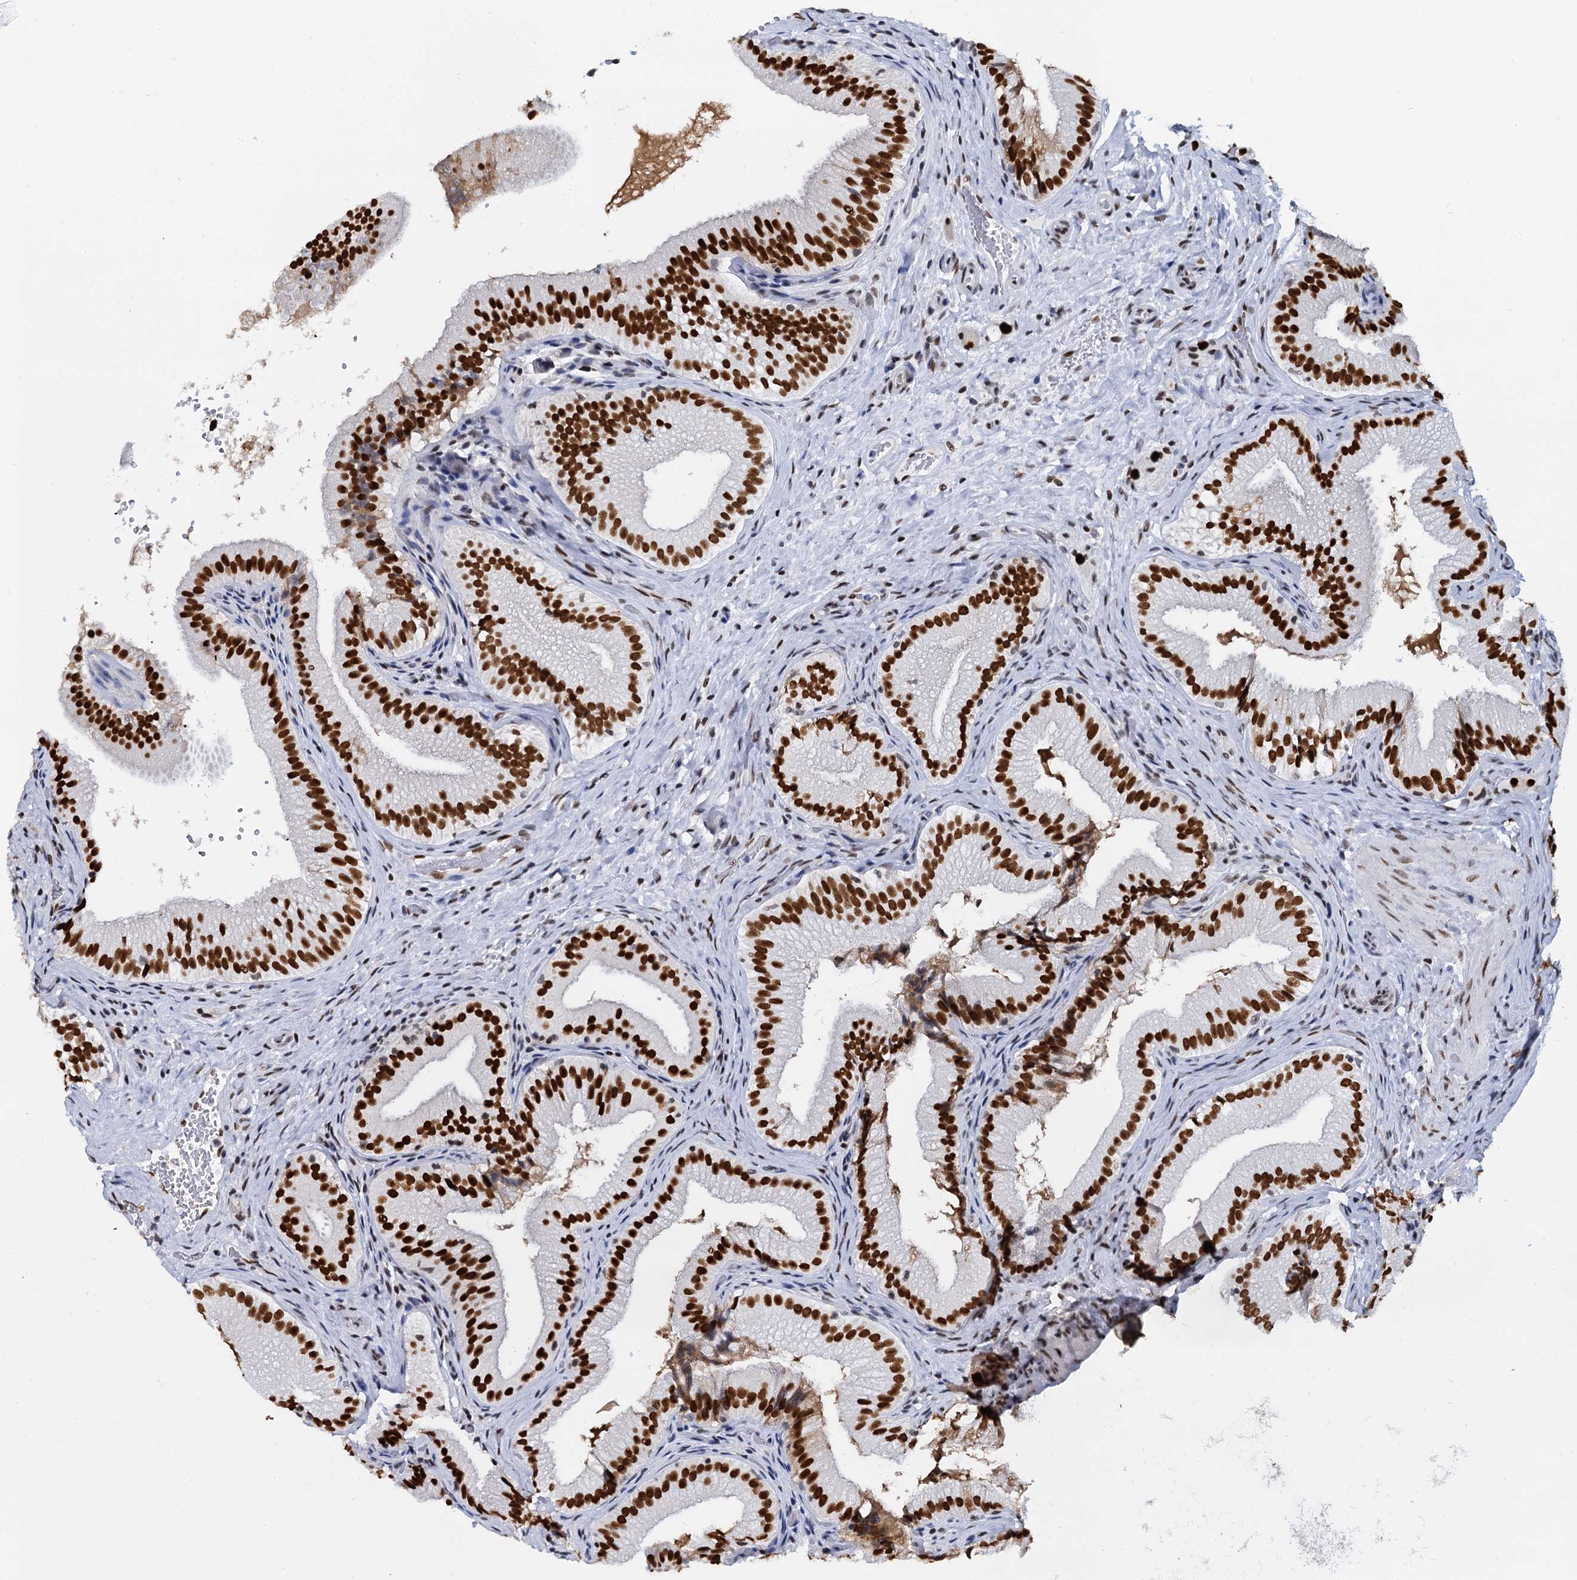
{"staining": {"intensity": "strong", "quantity": ">75%", "location": "nuclear"}, "tissue": "gallbladder", "cell_type": "Glandular cells", "image_type": "normal", "snomed": [{"axis": "morphology", "description": "Normal tissue, NOS"}, {"axis": "topography", "description": "Gallbladder"}], "caption": "The micrograph exhibits immunohistochemical staining of unremarkable gallbladder. There is strong nuclear expression is seen in approximately >75% of glandular cells. (IHC, brightfield microscopy, high magnification).", "gene": "CMAS", "patient": {"sex": "female", "age": 30}}